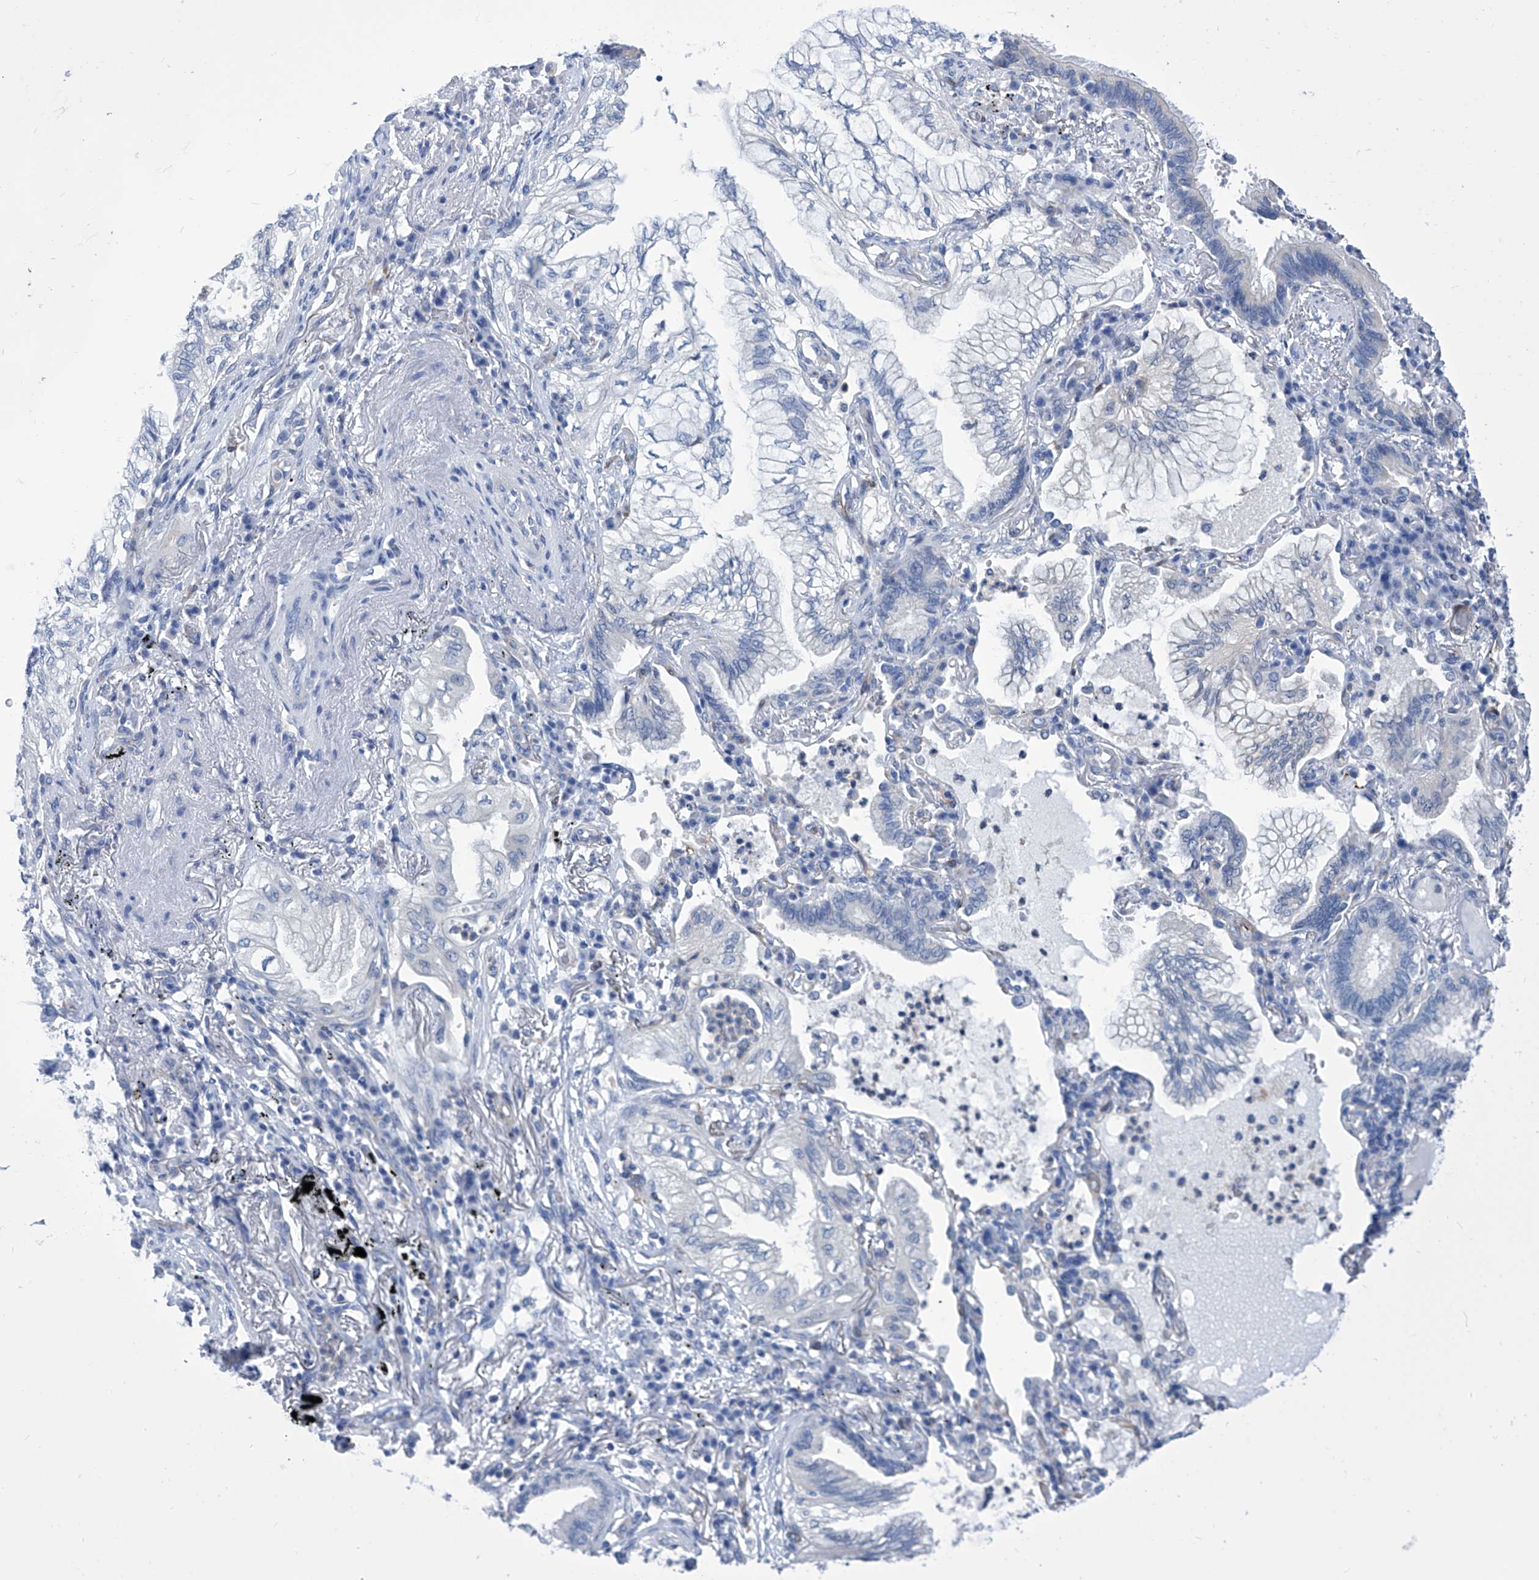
{"staining": {"intensity": "negative", "quantity": "none", "location": "none"}, "tissue": "lung cancer", "cell_type": "Tumor cells", "image_type": "cancer", "snomed": [{"axis": "morphology", "description": "Adenocarcinoma, NOS"}, {"axis": "topography", "description": "Lung"}], "caption": "The photomicrograph demonstrates no staining of tumor cells in lung cancer (adenocarcinoma).", "gene": "IMPA2", "patient": {"sex": "female", "age": 70}}